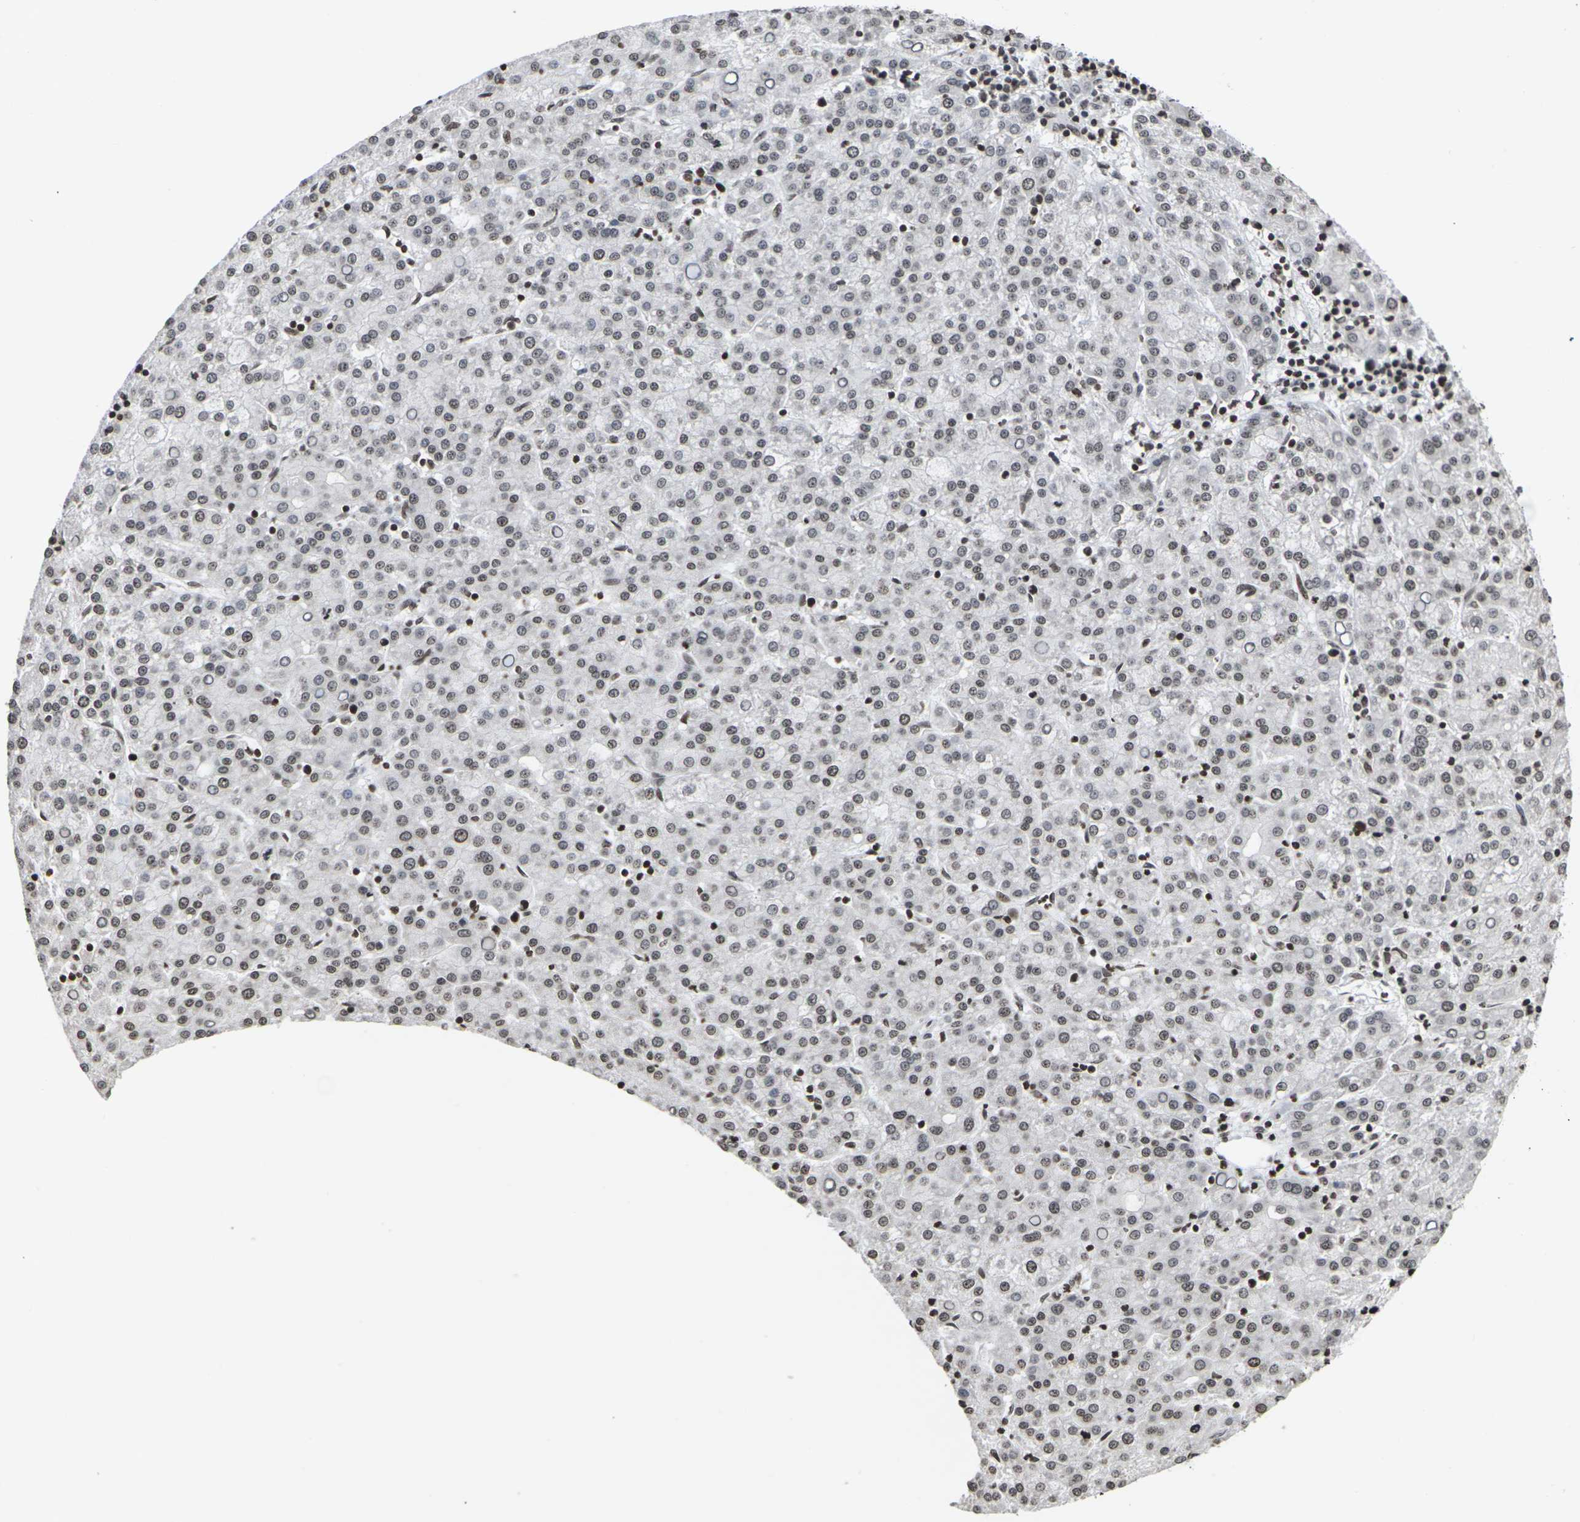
{"staining": {"intensity": "moderate", "quantity": ">75%", "location": "nuclear"}, "tissue": "liver cancer", "cell_type": "Tumor cells", "image_type": "cancer", "snomed": [{"axis": "morphology", "description": "Carcinoma, Hepatocellular, NOS"}, {"axis": "topography", "description": "Liver"}], "caption": "Tumor cells reveal medium levels of moderate nuclear staining in approximately >75% of cells in human hepatocellular carcinoma (liver).", "gene": "ETV5", "patient": {"sex": "female", "age": 58}}